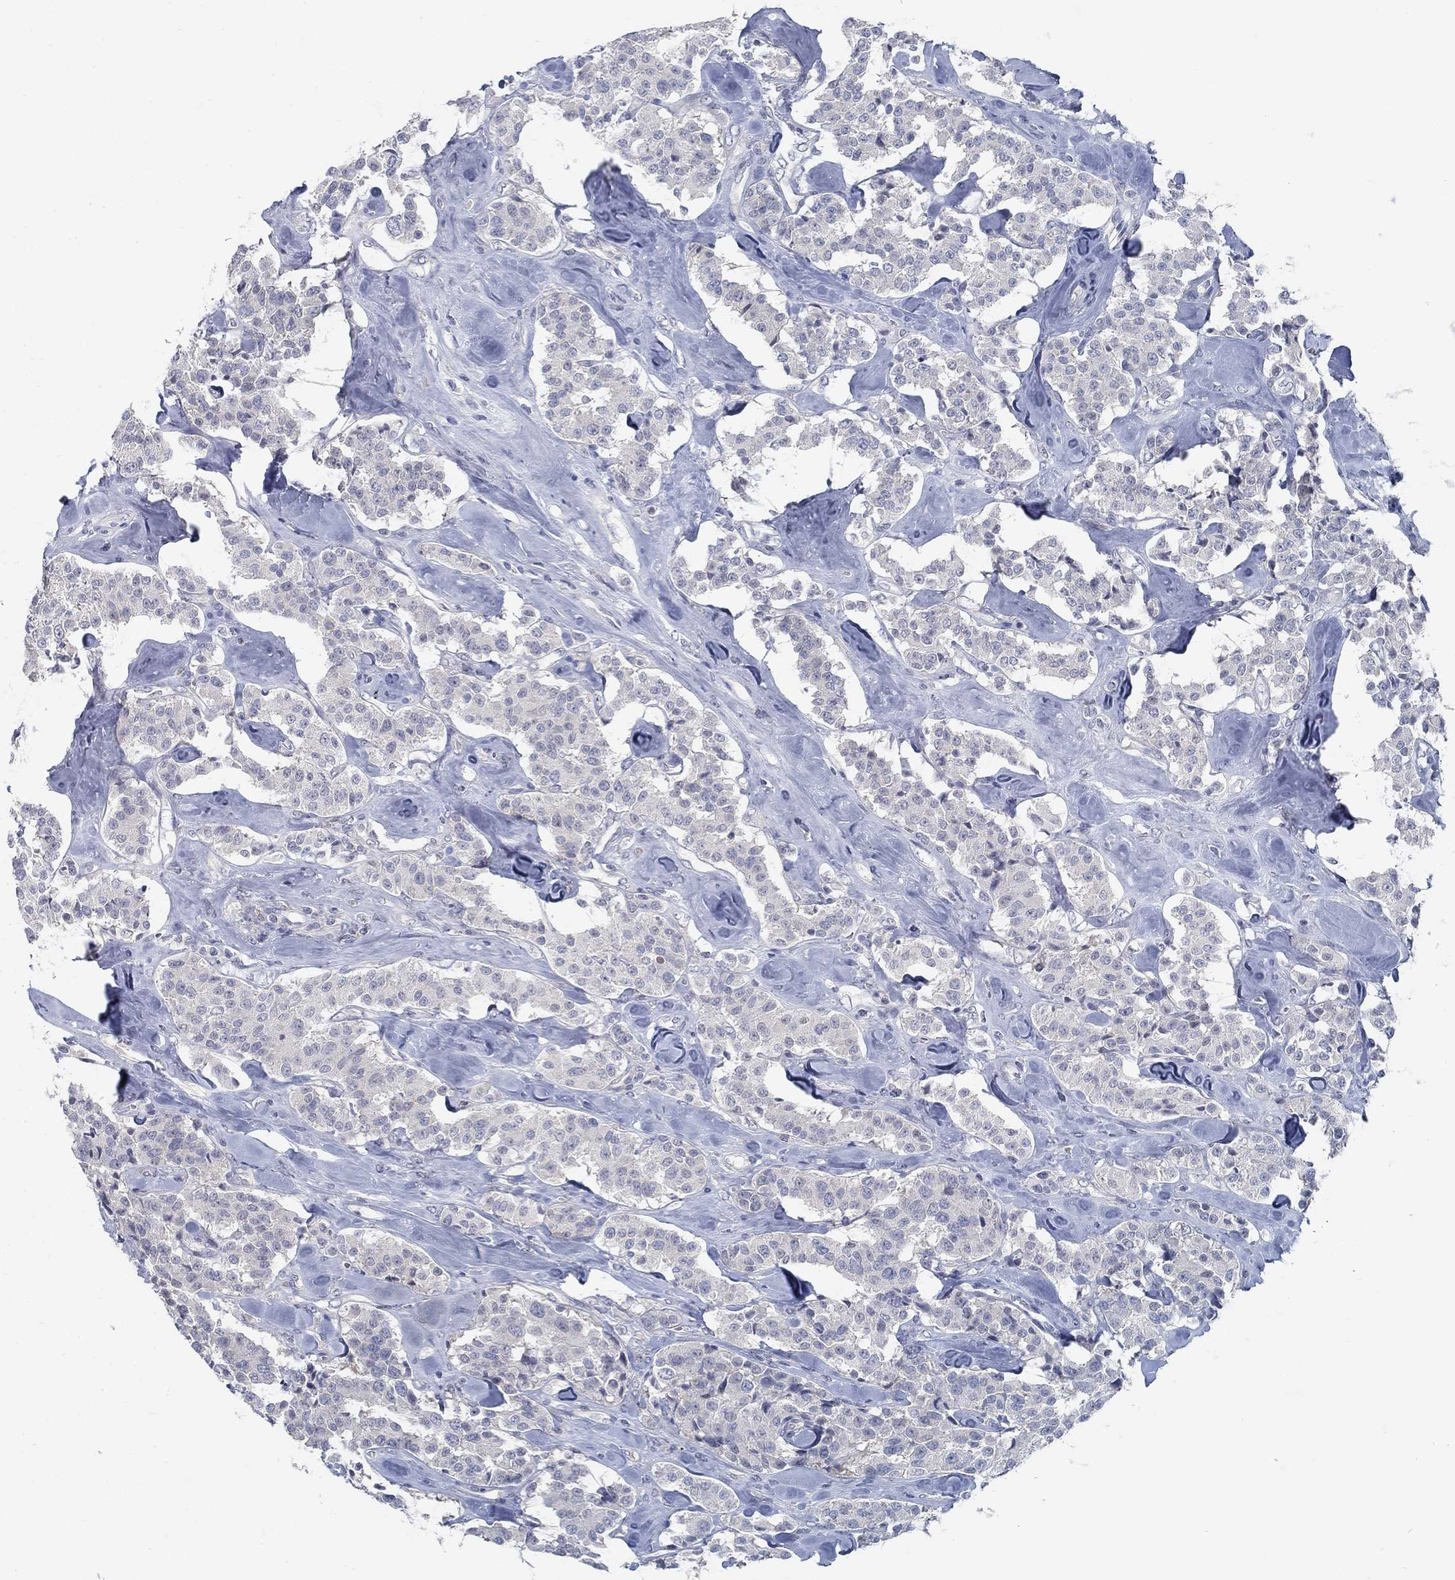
{"staining": {"intensity": "negative", "quantity": "none", "location": "none"}, "tissue": "carcinoid", "cell_type": "Tumor cells", "image_type": "cancer", "snomed": [{"axis": "morphology", "description": "Carcinoid, malignant, NOS"}, {"axis": "topography", "description": "Pancreas"}], "caption": "The immunohistochemistry (IHC) micrograph has no significant staining in tumor cells of carcinoid tissue.", "gene": "ATP1A3", "patient": {"sex": "male", "age": 41}}